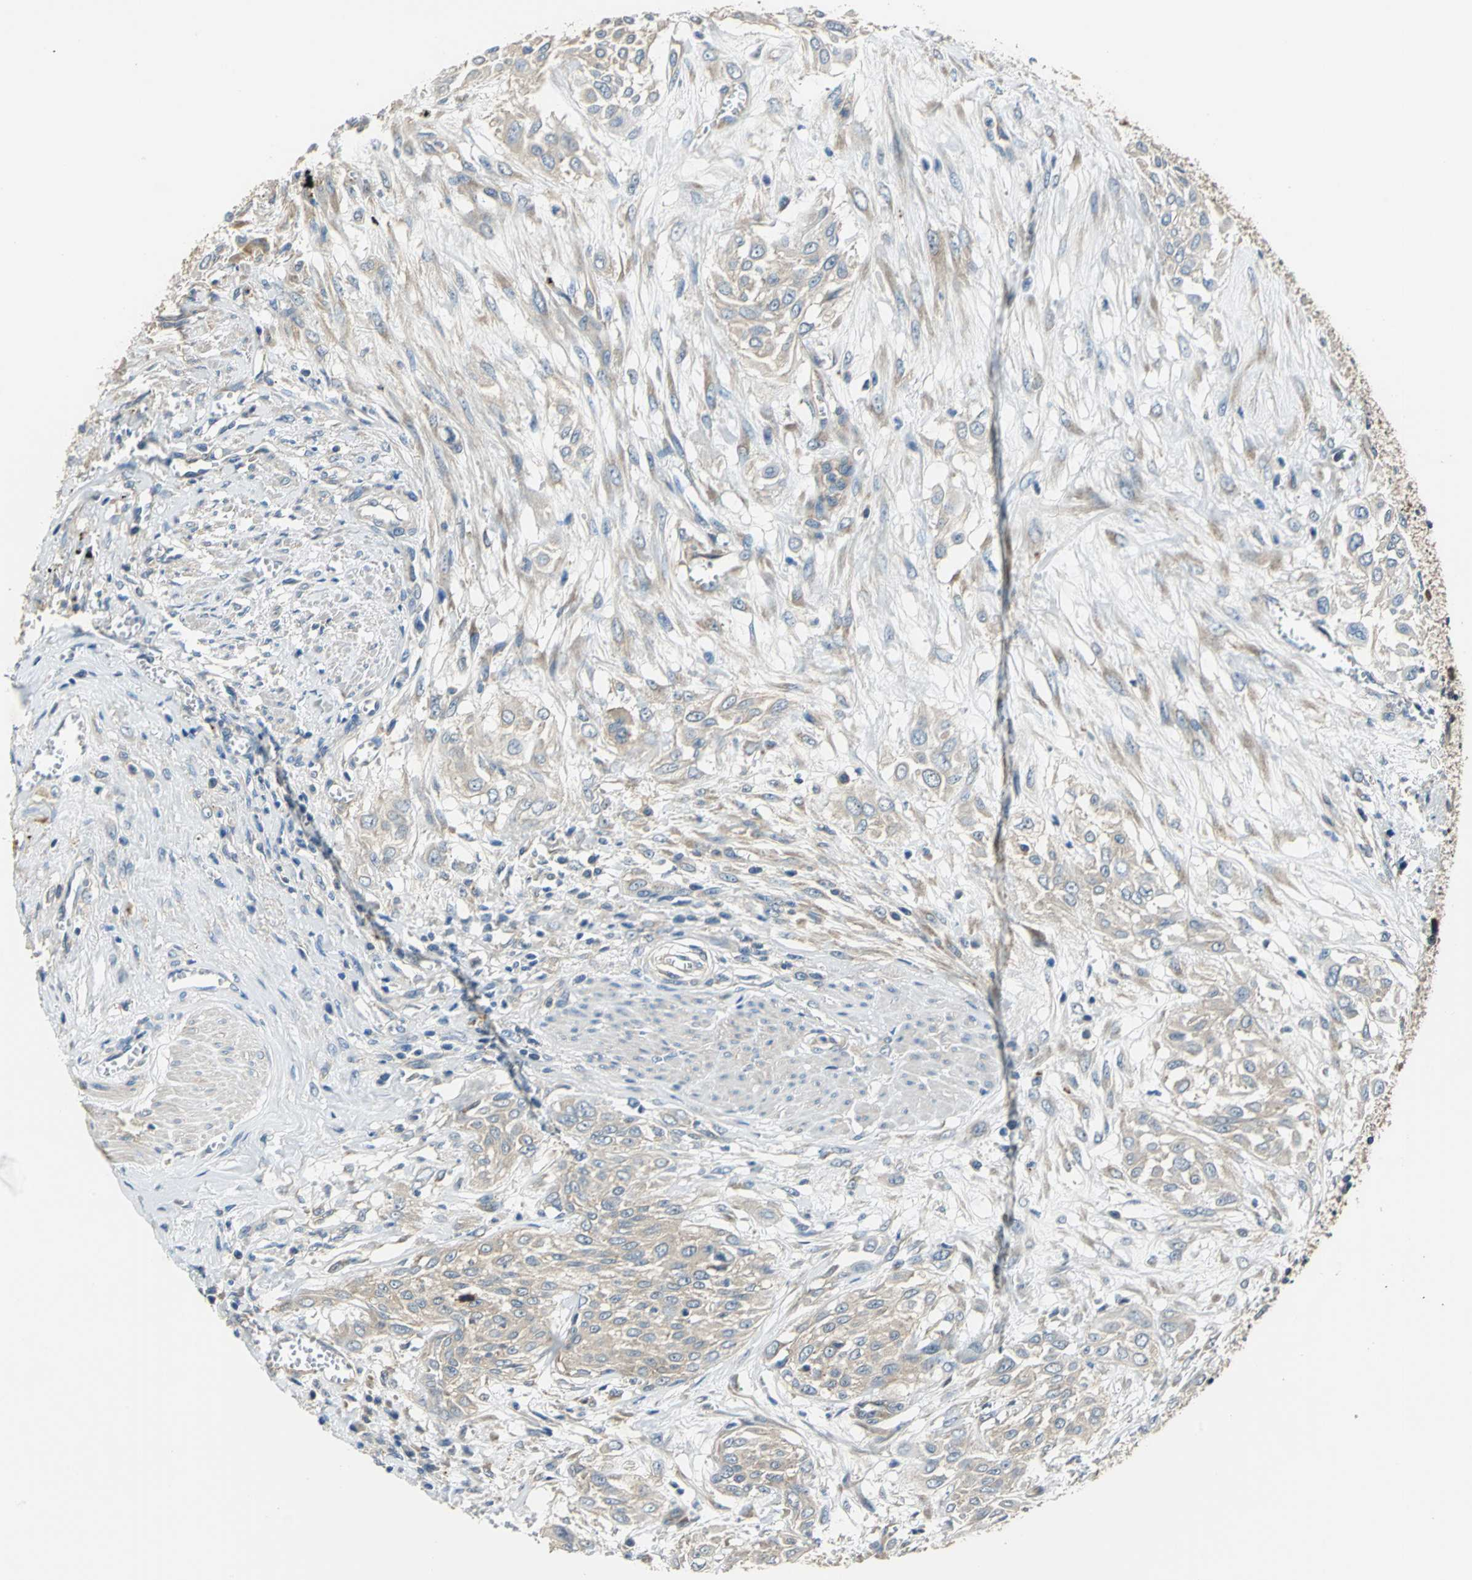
{"staining": {"intensity": "weak", "quantity": ">75%", "location": "cytoplasmic/membranous"}, "tissue": "urothelial cancer", "cell_type": "Tumor cells", "image_type": "cancer", "snomed": [{"axis": "morphology", "description": "Urothelial carcinoma, High grade"}, {"axis": "topography", "description": "Urinary bladder"}], "caption": "Weak cytoplasmic/membranous staining for a protein is seen in about >75% of tumor cells of high-grade urothelial carcinoma using immunohistochemistry (IHC).", "gene": "DDX3Y", "patient": {"sex": "male", "age": 57}}